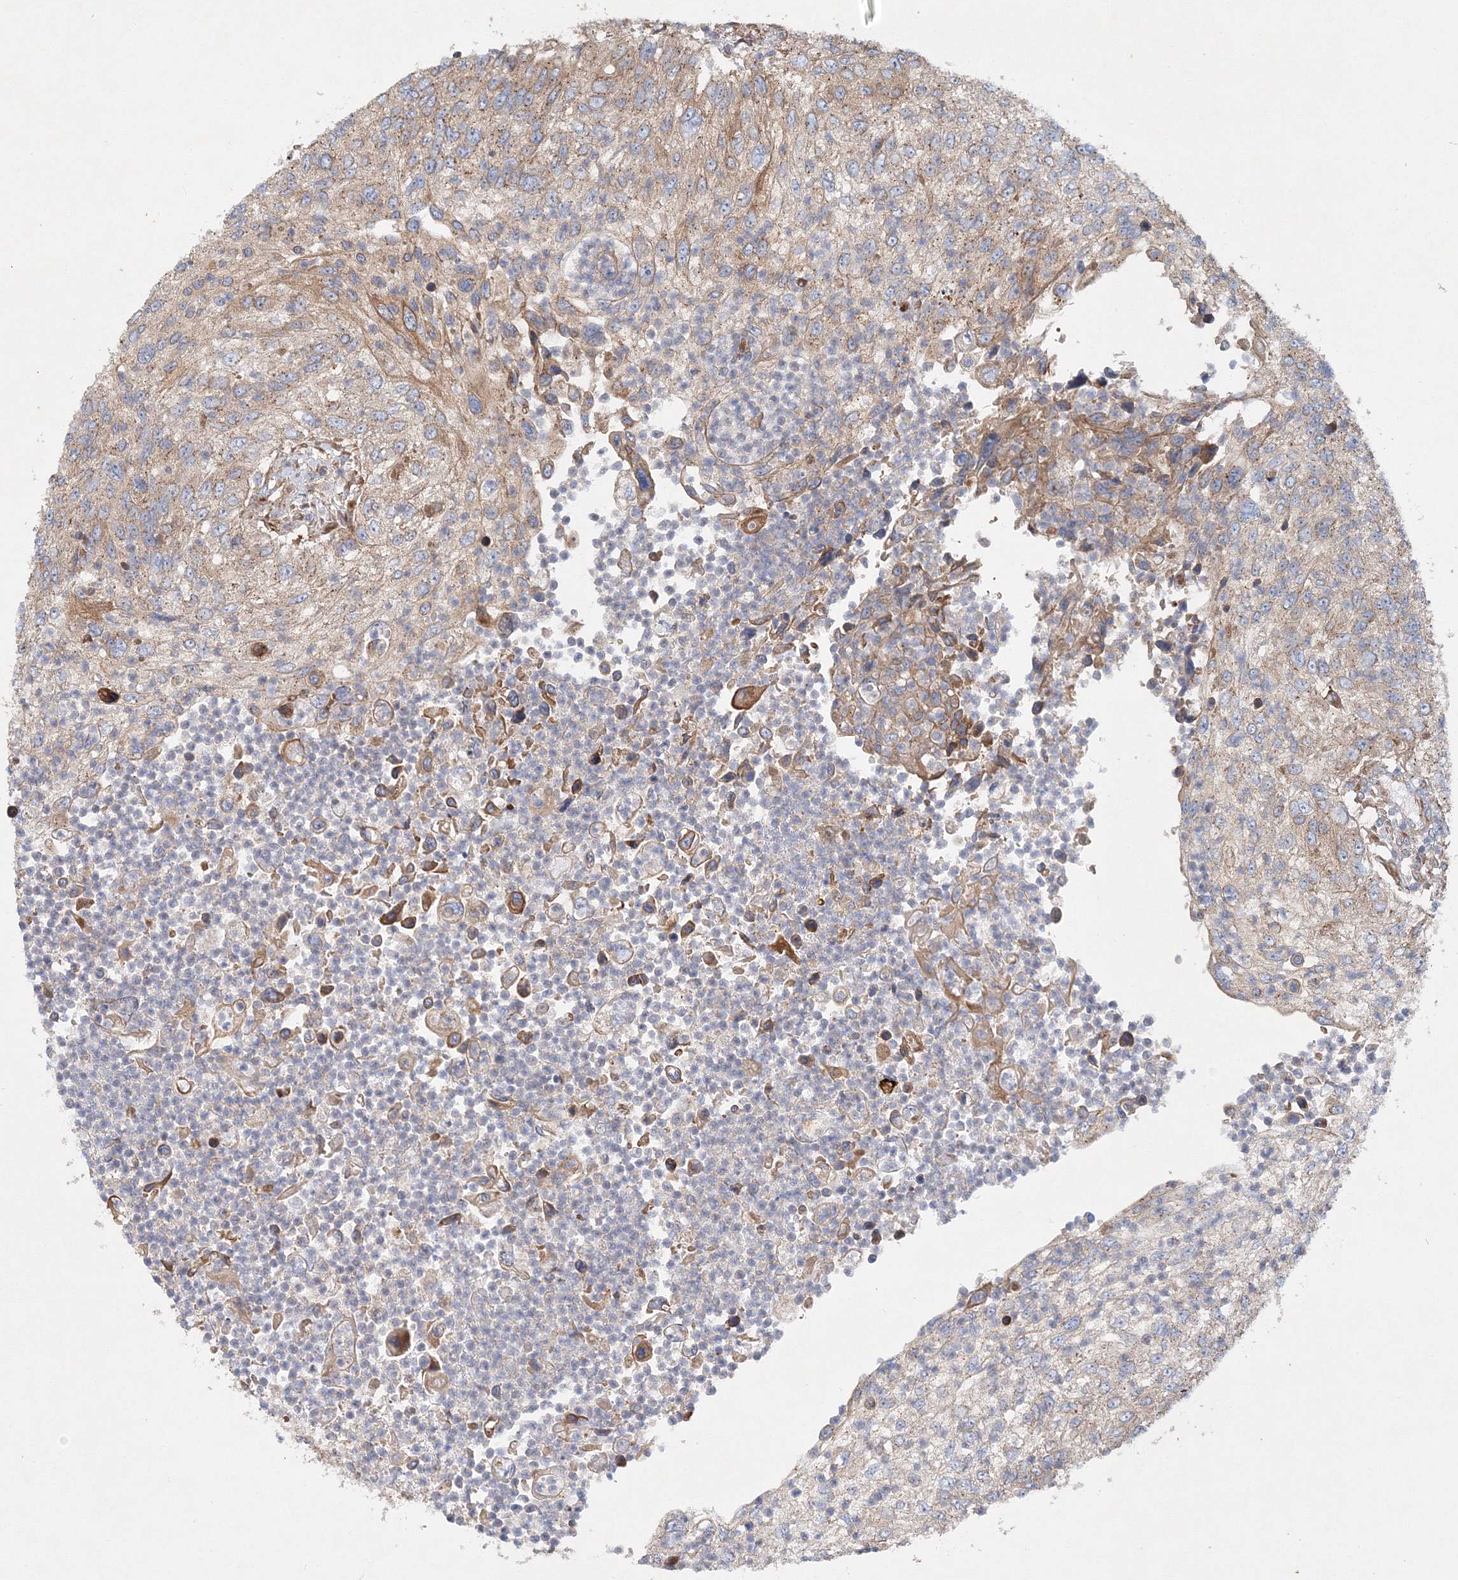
{"staining": {"intensity": "weak", "quantity": ">75%", "location": "cytoplasmic/membranous"}, "tissue": "urothelial cancer", "cell_type": "Tumor cells", "image_type": "cancer", "snomed": [{"axis": "morphology", "description": "Urothelial carcinoma, High grade"}, {"axis": "topography", "description": "Urinary bladder"}], "caption": "Immunohistochemical staining of human high-grade urothelial carcinoma shows low levels of weak cytoplasmic/membranous protein expression in approximately >75% of tumor cells.", "gene": "SEC23IP", "patient": {"sex": "female", "age": 60}}